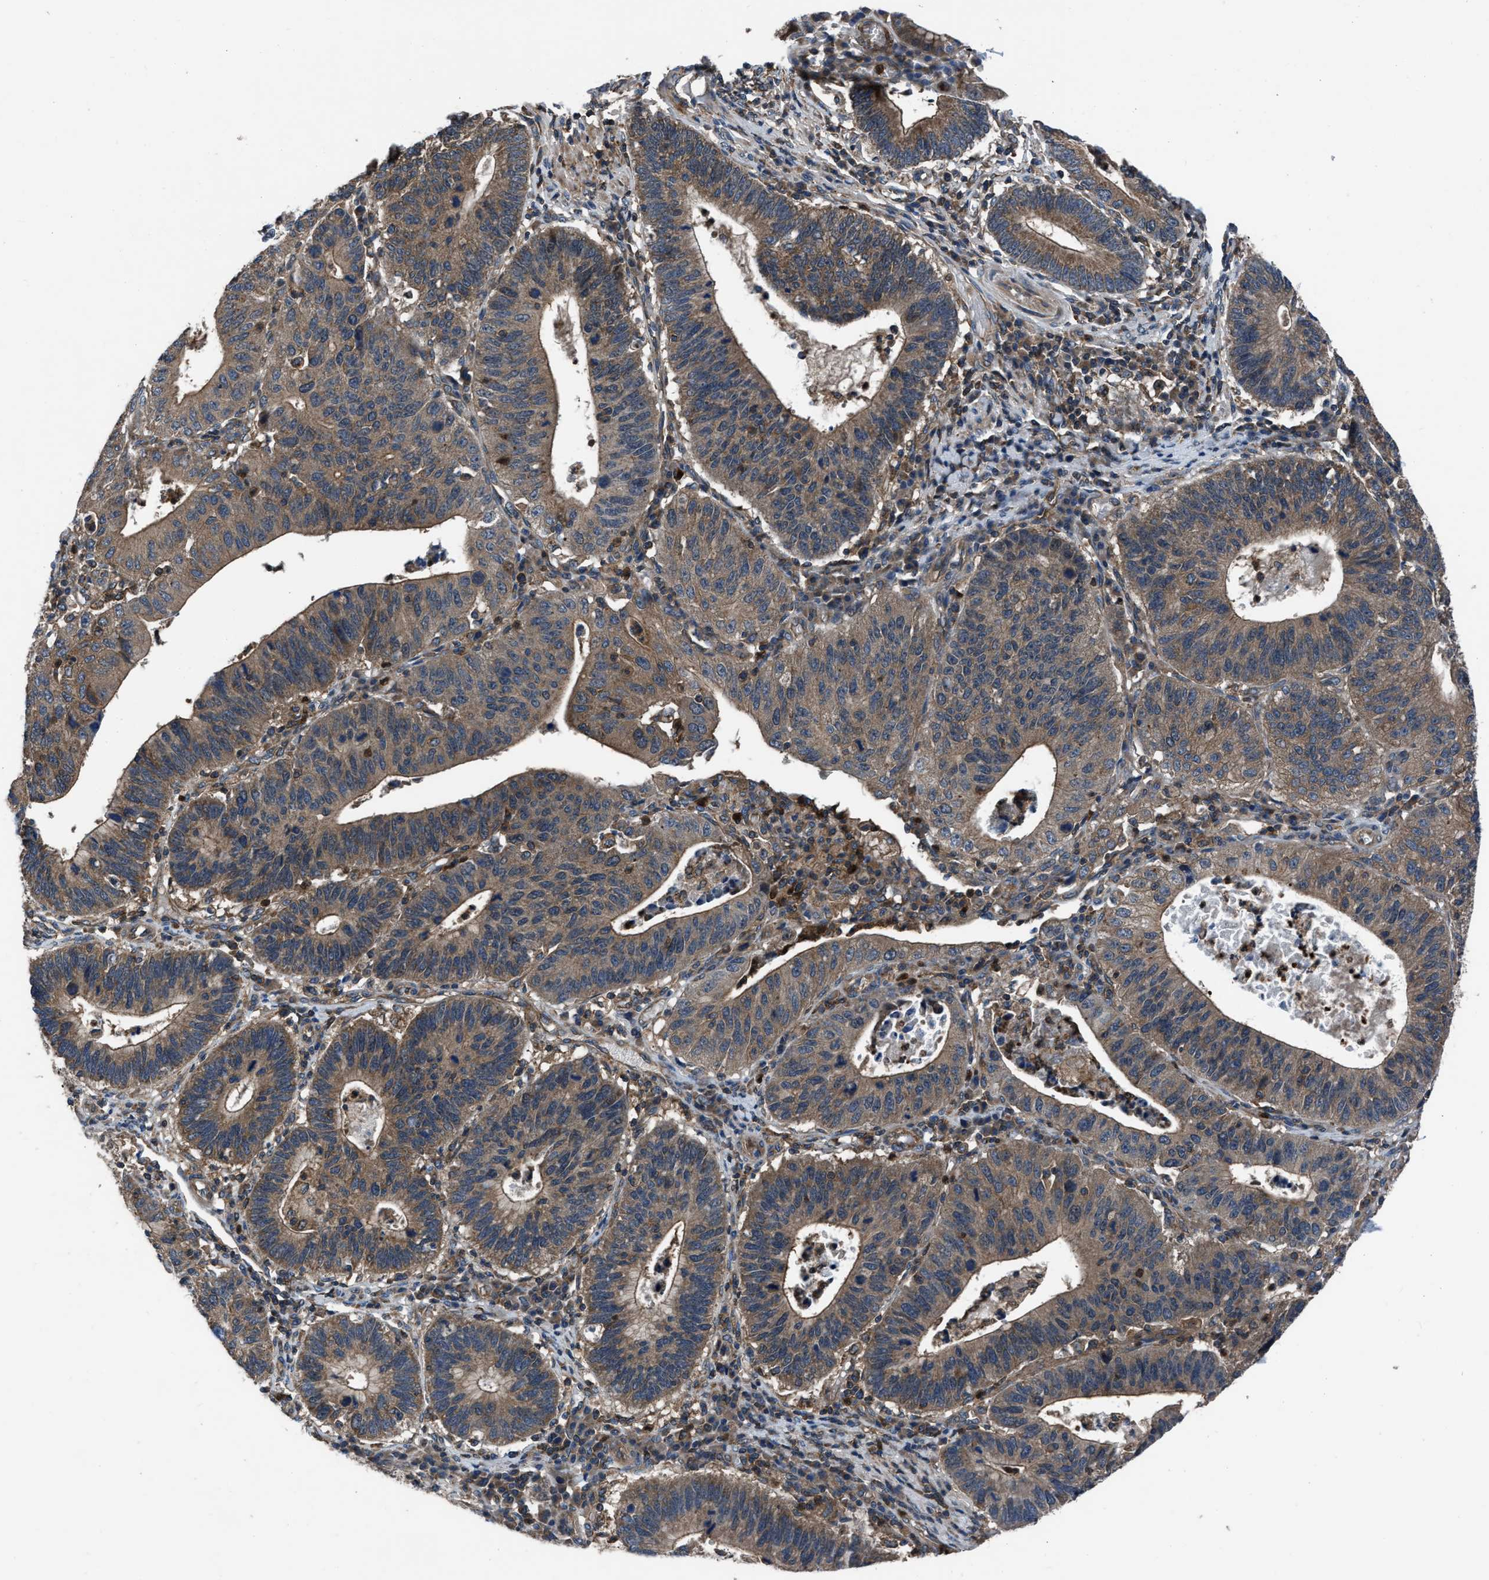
{"staining": {"intensity": "moderate", "quantity": ">75%", "location": "cytoplasmic/membranous"}, "tissue": "stomach cancer", "cell_type": "Tumor cells", "image_type": "cancer", "snomed": [{"axis": "morphology", "description": "Adenocarcinoma, NOS"}, {"axis": "topography", "description": "Stomach"}], "caption": "The immunohistochemical stain shows moderate cytoplasmic/membranous expression in tumor cells of adenocarcinoma (stomach) tissue.", "gene": "USP25", "patient": {"sex": "male", "age": 59}}